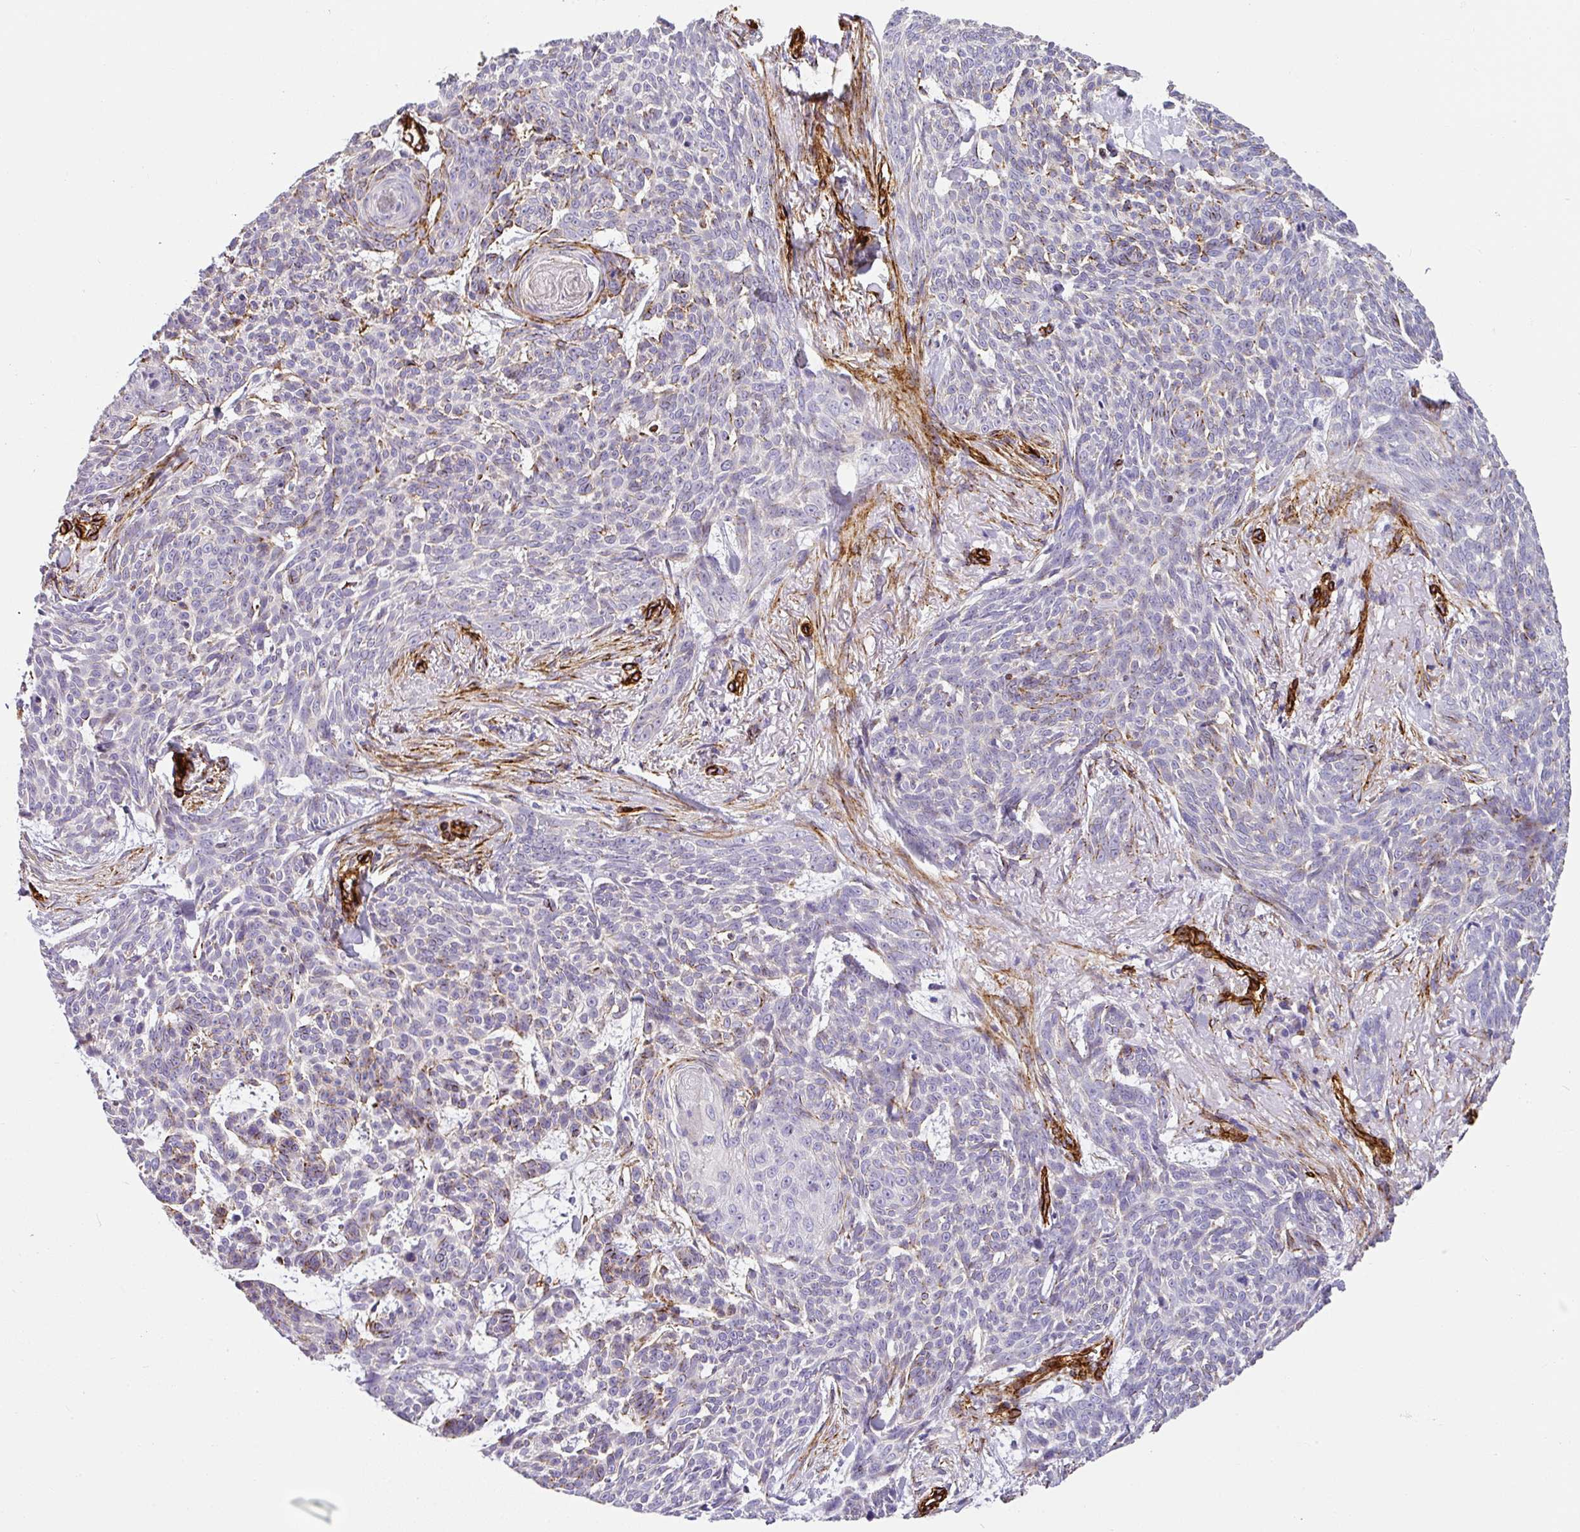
{"staining": {"intensity": "negative", "quantity": "none", "location": "none"}, "tissue": "skin cancer", "cell_type": "Tumor cells", "image_type": "cancer", "snomed": [{"axis": "morphology", "description": "Basal cell carcinoma"}, {"axis": "topography", "description": "Skin"}], "caption": "A high-resolution micrograph shows IHC staining of basal cell carcinoma (skin), which displays no significant staining in tumor cells.", "gene": "SLC25A17", "patient": {"sex": "female", "age": 93}}